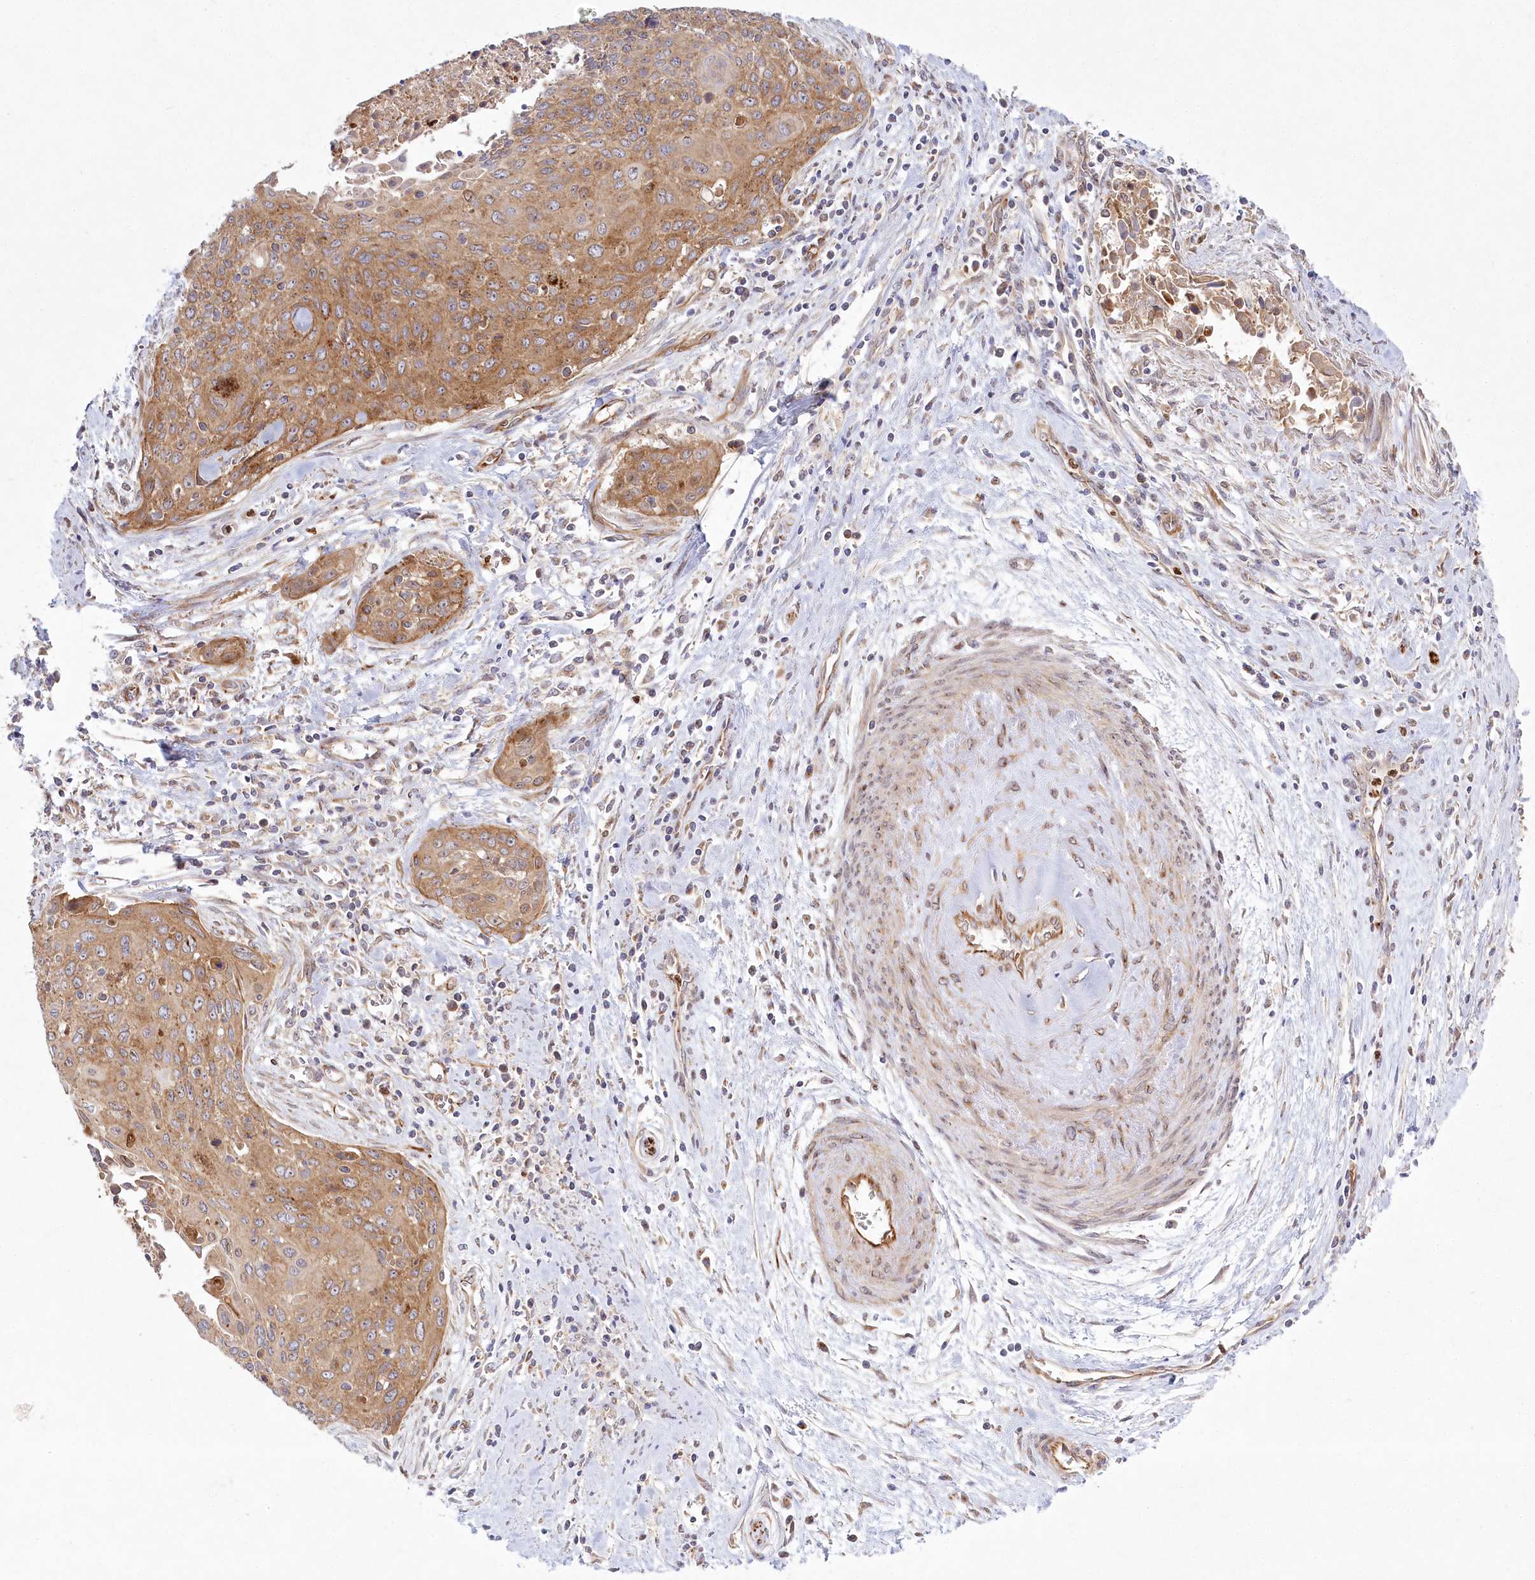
{"staining": {"intensity": "moderate", "quantity": ">75%", "location": "cytoplasmic/membranous"}, "tissue": "cervical cancer", "cell_type": "Tumor cells", "image_type": "cancer", "snomed": [{"axis": "morphology", "description": "Squamous cell carcinoma, NOS"}, {"axis": "topography", "description": "Cervix"}], "caption": "Tumor cells demonstrate moderate cytoplasmic/membranous positivity in approximately >75% of cells in squamous cell carcinoma (cervical). The staining was performed using DAB to visualize the protein expression in brown, while the nuclei were stained in blue with hematoxylin (Magnification: 20x).", "gene": "COMMD3", "patient": {"sex": "female", "age": 55}}